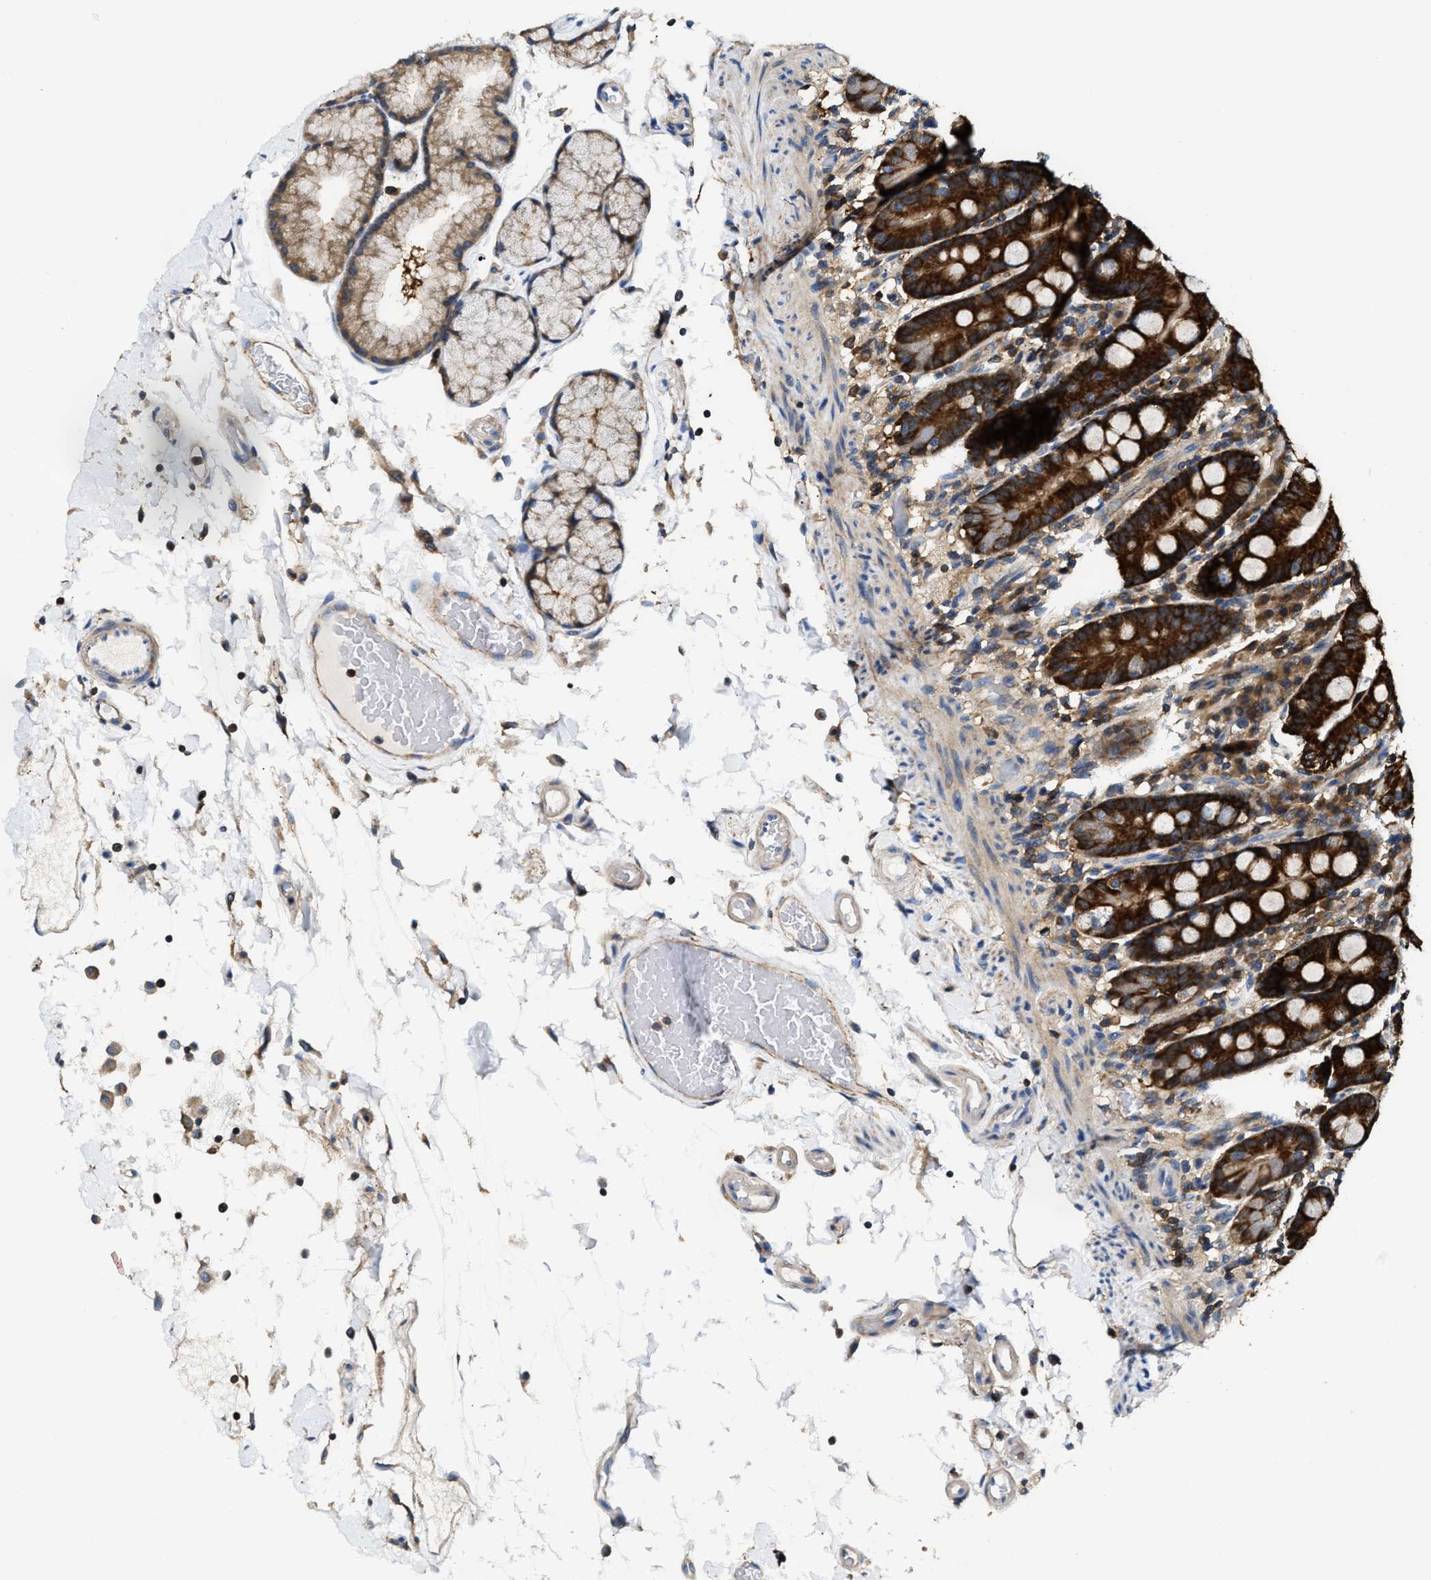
{"staining": {"intensity": "strong", "quantity": ">75%", "location": "cytoplasmic/membranous"}, "tissue": "duodenum", "cell_type": "Glandular cells", "image_type": "normal", "snomed": [{"axis": "morphology", "description": "Normal tissue, NOS"}, {"axis": "topography", "description": "Small intestine, NOS"}], "caption": "High-power microscopy captured an IHC histopathology image of unremarkable duodenum, revealing strong cytoplasmic/membranous staining in approximately >75% of glandular cells.", "gene": "CCM2", "patient": {"sex": "female", "age": 71}}